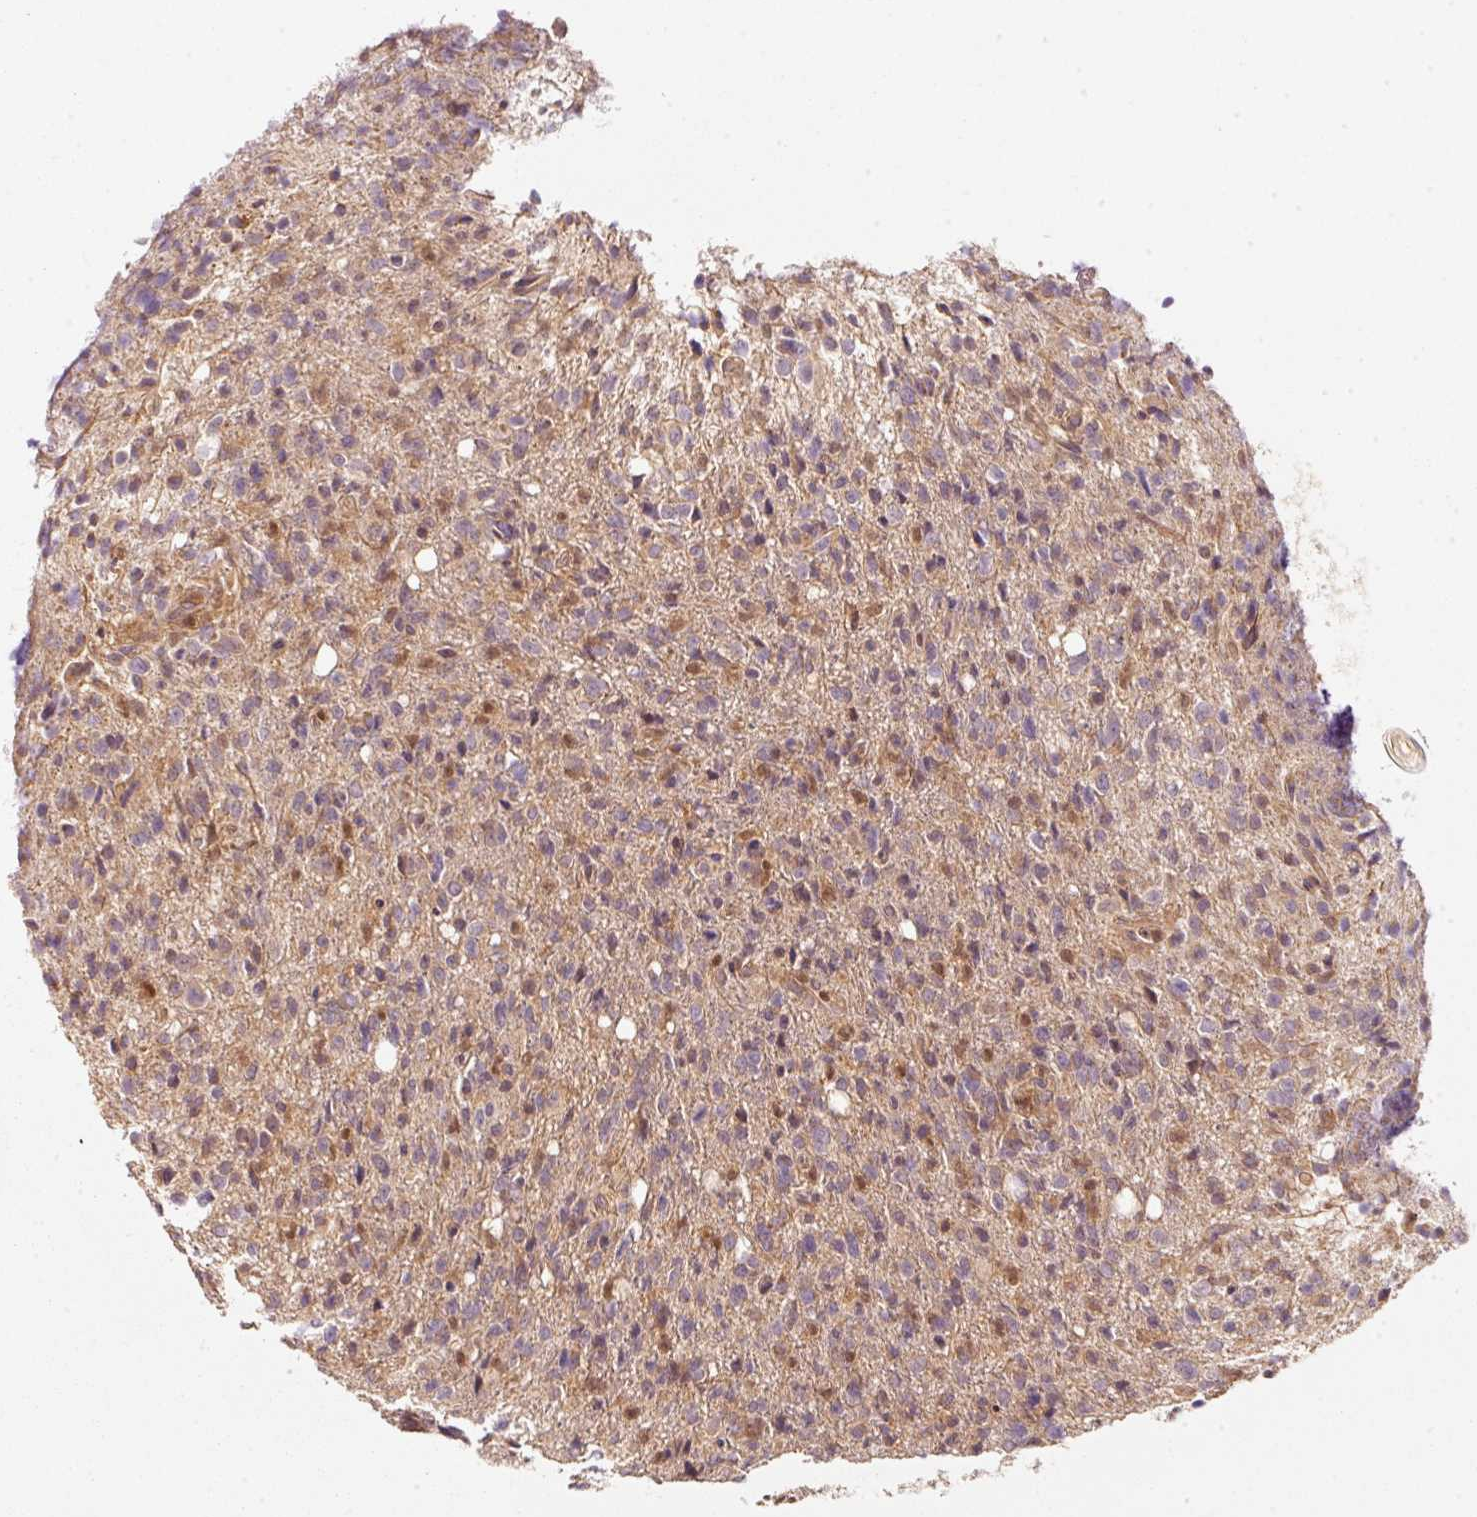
{"staining": {"intensity": "weak", "quantity": "25%-75%", "location": "cytoplasmic/membranous"}, "tissue": "glioma", "cell_type": "Tumor cells", "image_type": "cancer", "snomed": [{"axis": "morphology", "description": "Glioma, malignant, High grade"}, {"axis": "topography", "description": "Brain"}], "caption": "A brown stain shows weak cytoplasmic/membranous positivity of a protein in malignant glioma (high-grade) tumor cells.", "gene": "RRAS2", "patient": {"sex": "female", "age": 57}}